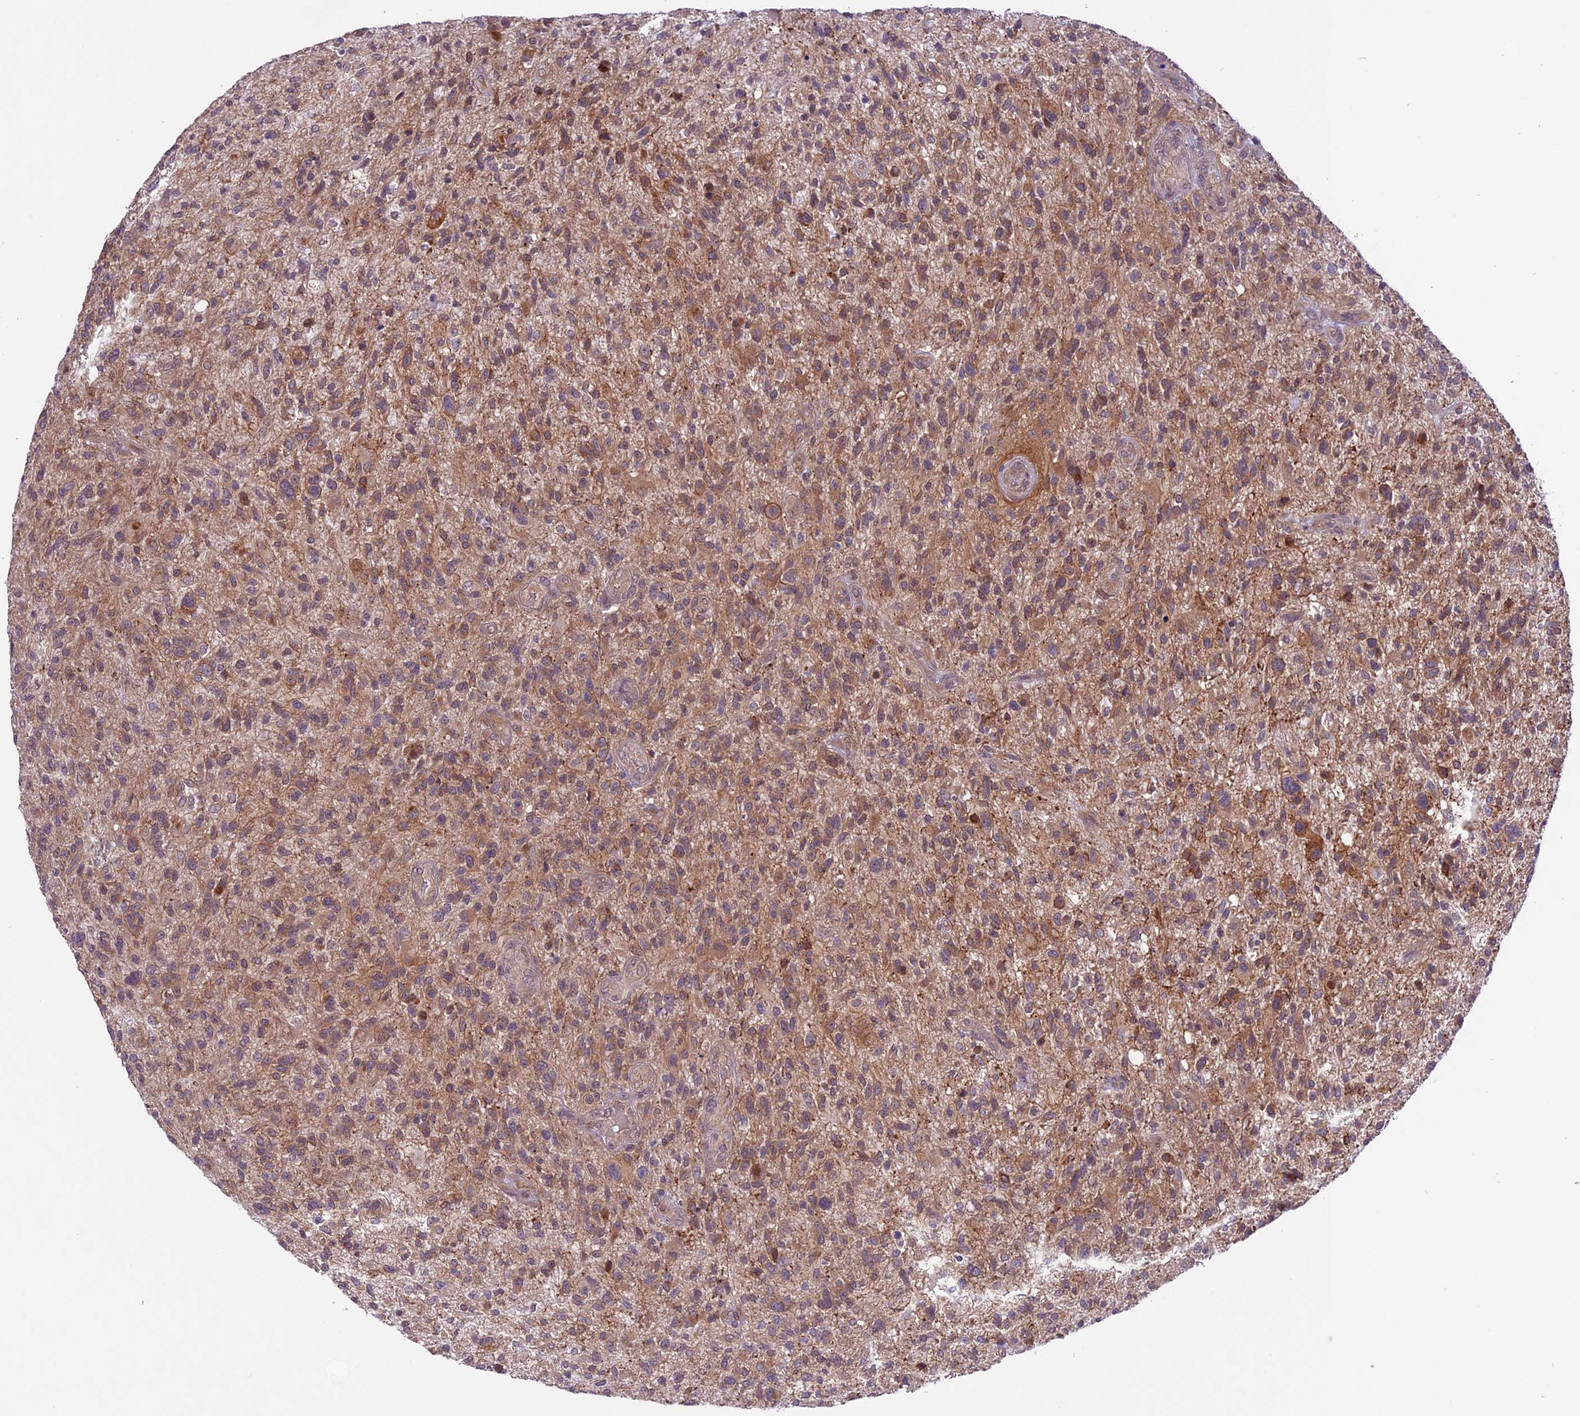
{"staining": {"intensity": "moderate", "quantity": ">75%", "location": "cytoplasmic/membranous"}, "tissue": "glioma", "cell_type": "Tumor cells", "image_type": "cancer", "snomed": [{"axis": "morphology", "description": "Glioma, malignant, High grade"}, {"axis": "topography", "description": "Brain"}], "caption": "Protein staining exhibits moderate cytoplasmic/membranous expression in about >75% of tumor cells in glioma.", "gene": "SPRED1", "patient": {"sex": "male", "age": 47}}